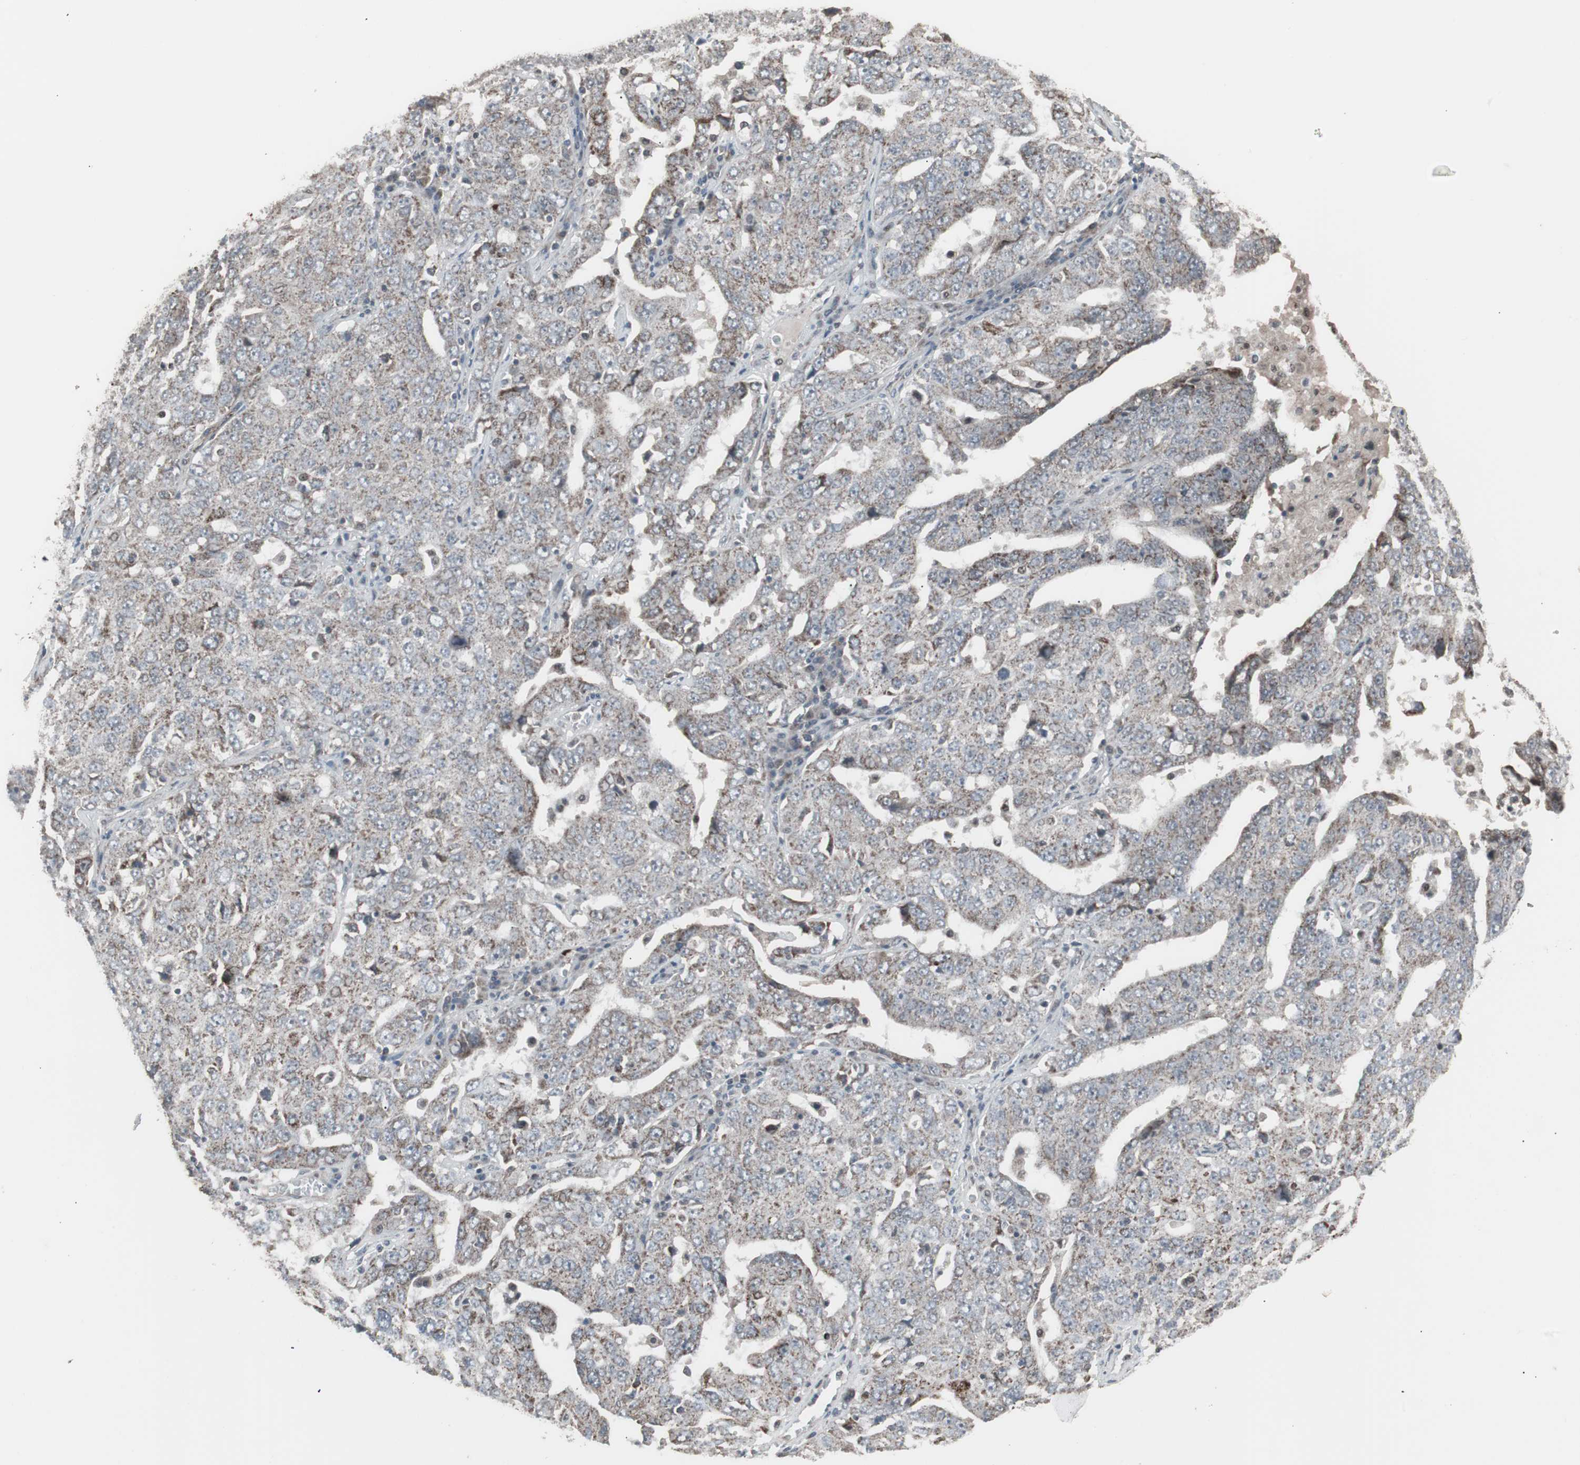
{"staining": {"intensity": "weak", "quantity": "<25%", "location": "cytoplasmic/membranous"}, "tissue": "ovarian cancer", "cell_type": "Tumor cells", "image_type": "cancer", "snomed": [{"axis": "morphology", "description": "Carcinoma, endometroid"}, {"axis": "topography", "description": "Ovary"}], "caption": "The photomicrograph reveals no significant staining in tumor cells of ovarian cancer (endometroid carcinoma). The staining was performed using DAB to visualize the protein expression in brown, while the nuclei were stained in blue with hematoxylin (Magnification: 20x).", "gene": "RXRA", "patient": {"sex": "female", "age": 62}}